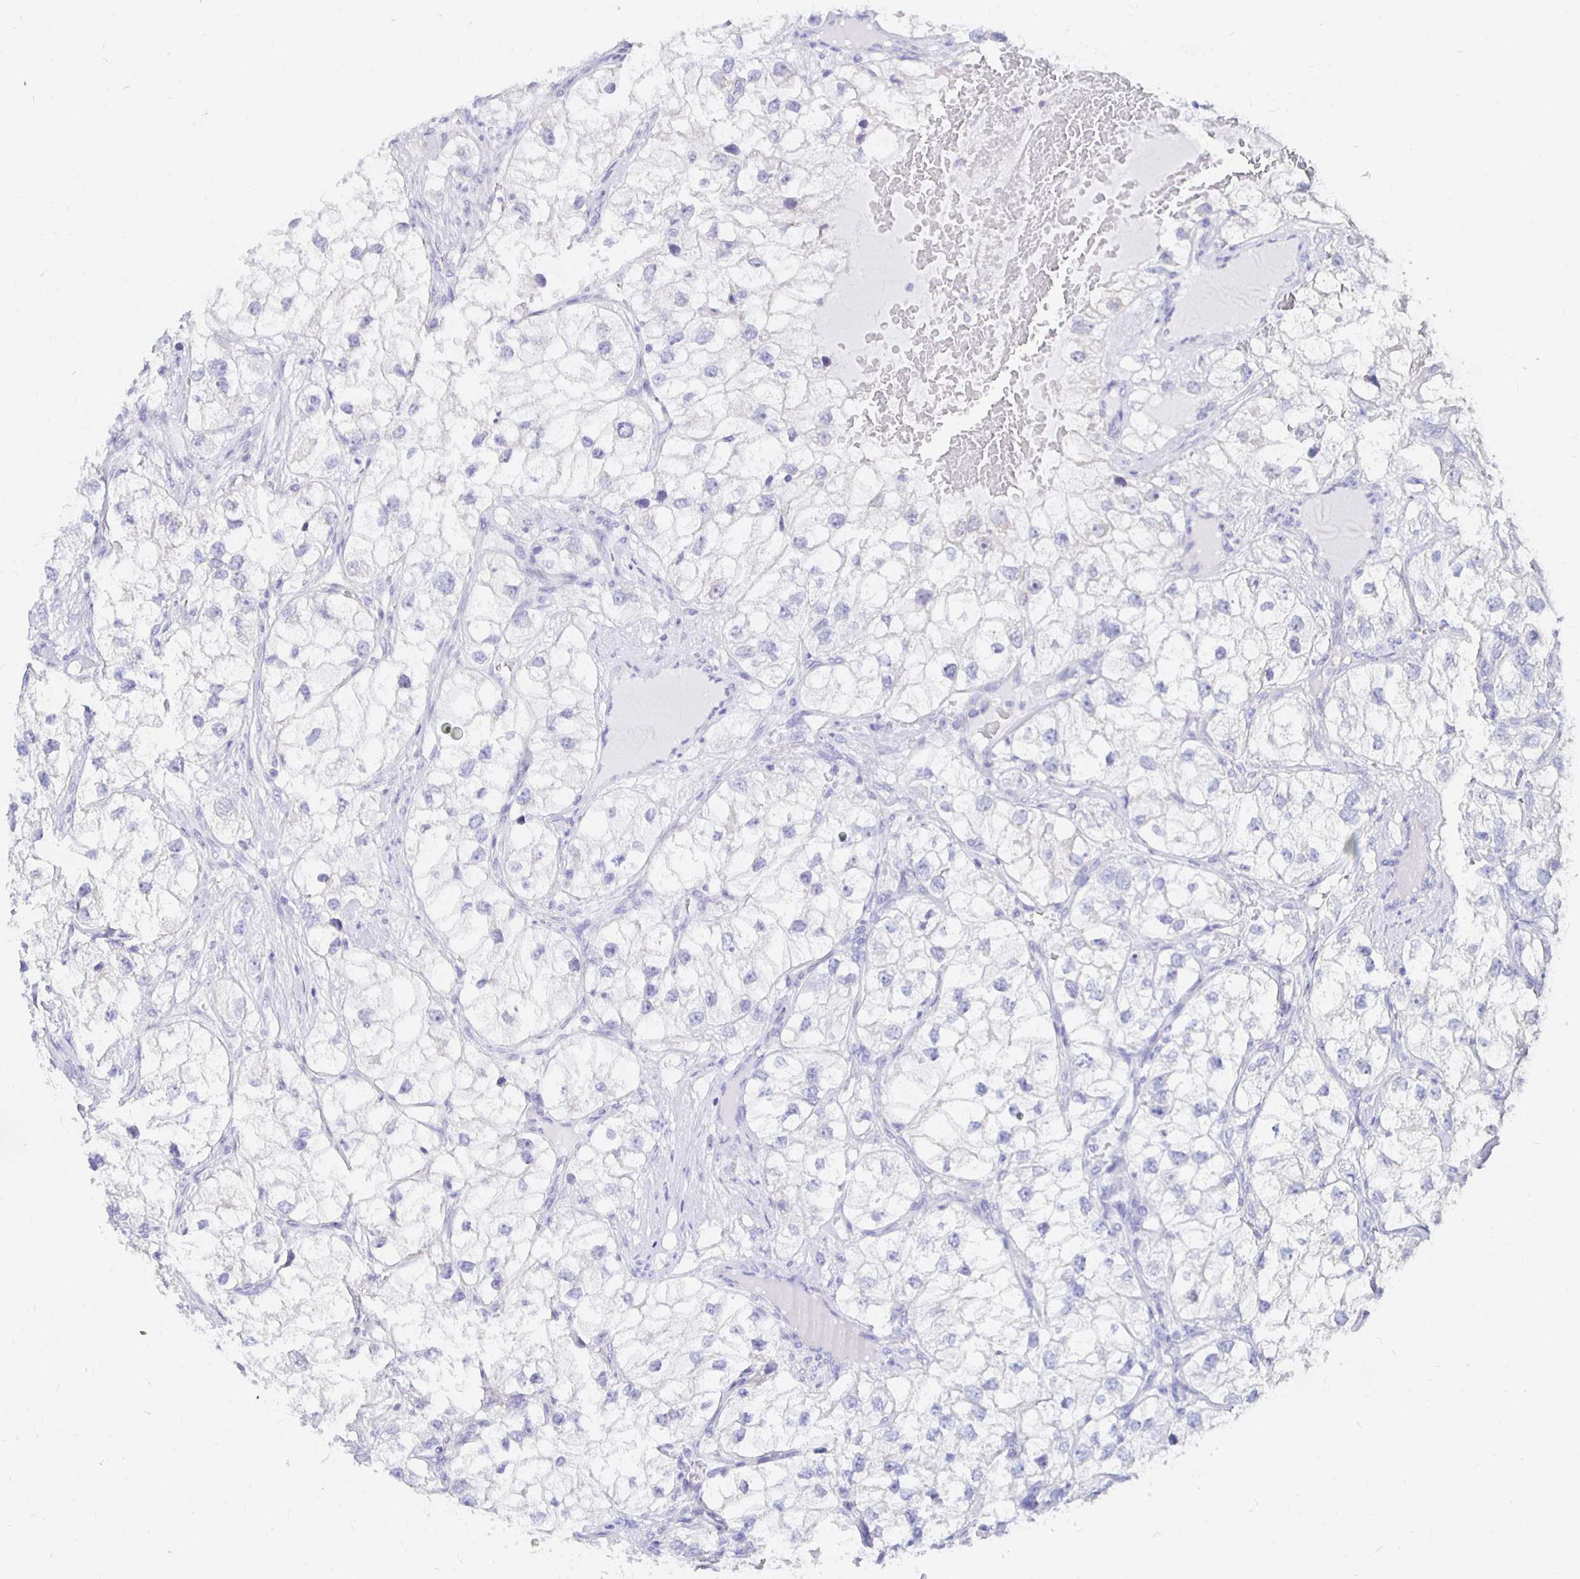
{"staining": {"intensity": "negative", "quantity": "none", "location": "none"}, "tissue": "renal cancer", "cell_type": "Tumor cells", "image_type": "cancer", "snomed": [{"axis": "morphology", "description": "Adenocarcinoma, NOS"}, {"axis": "topography", "description": "Kidney"}], "caption": "This micrograph is of renal cancer stained with immunohistochemistry to label a protein in brown with the nuclei are counter-stained blue. There is no positivity in tumor cells.", "gene": "UMOD", "patient": {"sex": "male", "age": 59}}